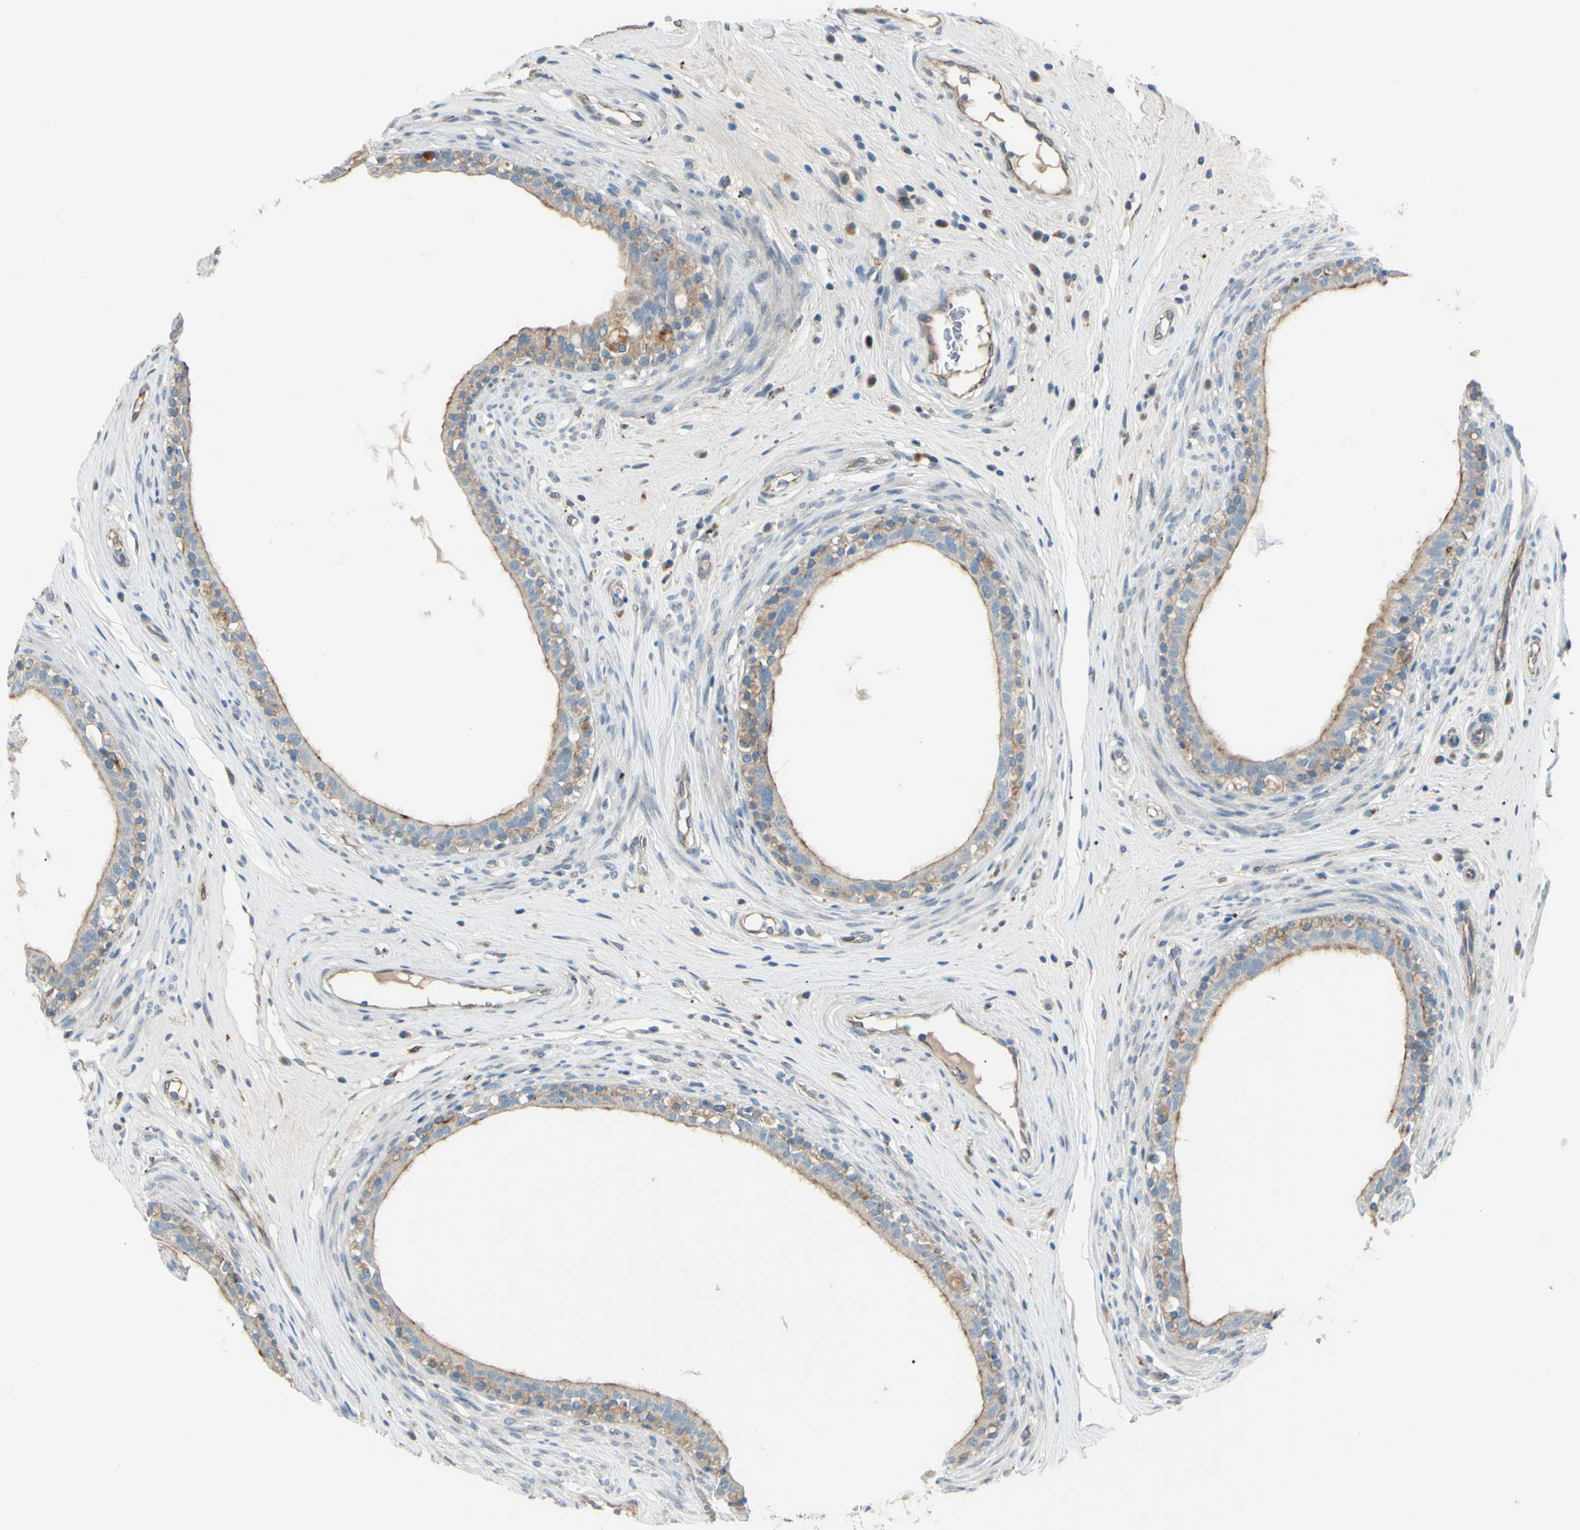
{"staining": {"intensity": "weak", "quantity": ">75%", "location": "cytoplasmic/membranous"}, "tissue": "epididymis", "cell_type": "Glandular cells", "image_type": "normal", "snomed": [{"axis": "morphology", "description": "Normal tissue, NOS"}, {"axis": "morphology", "description": "Inflammation, NOS"}, {"axis": "topography", "description": "Epididymis"}], "caption": "This image demonstrates immunohistochemistry (IHC) staining of normal epididymis, with low weak cytoplasmic/membranous positivity in about >75% of glandular cells.", "gene": "LMTK2", "patient": {"sex": "male", "age": 84}}